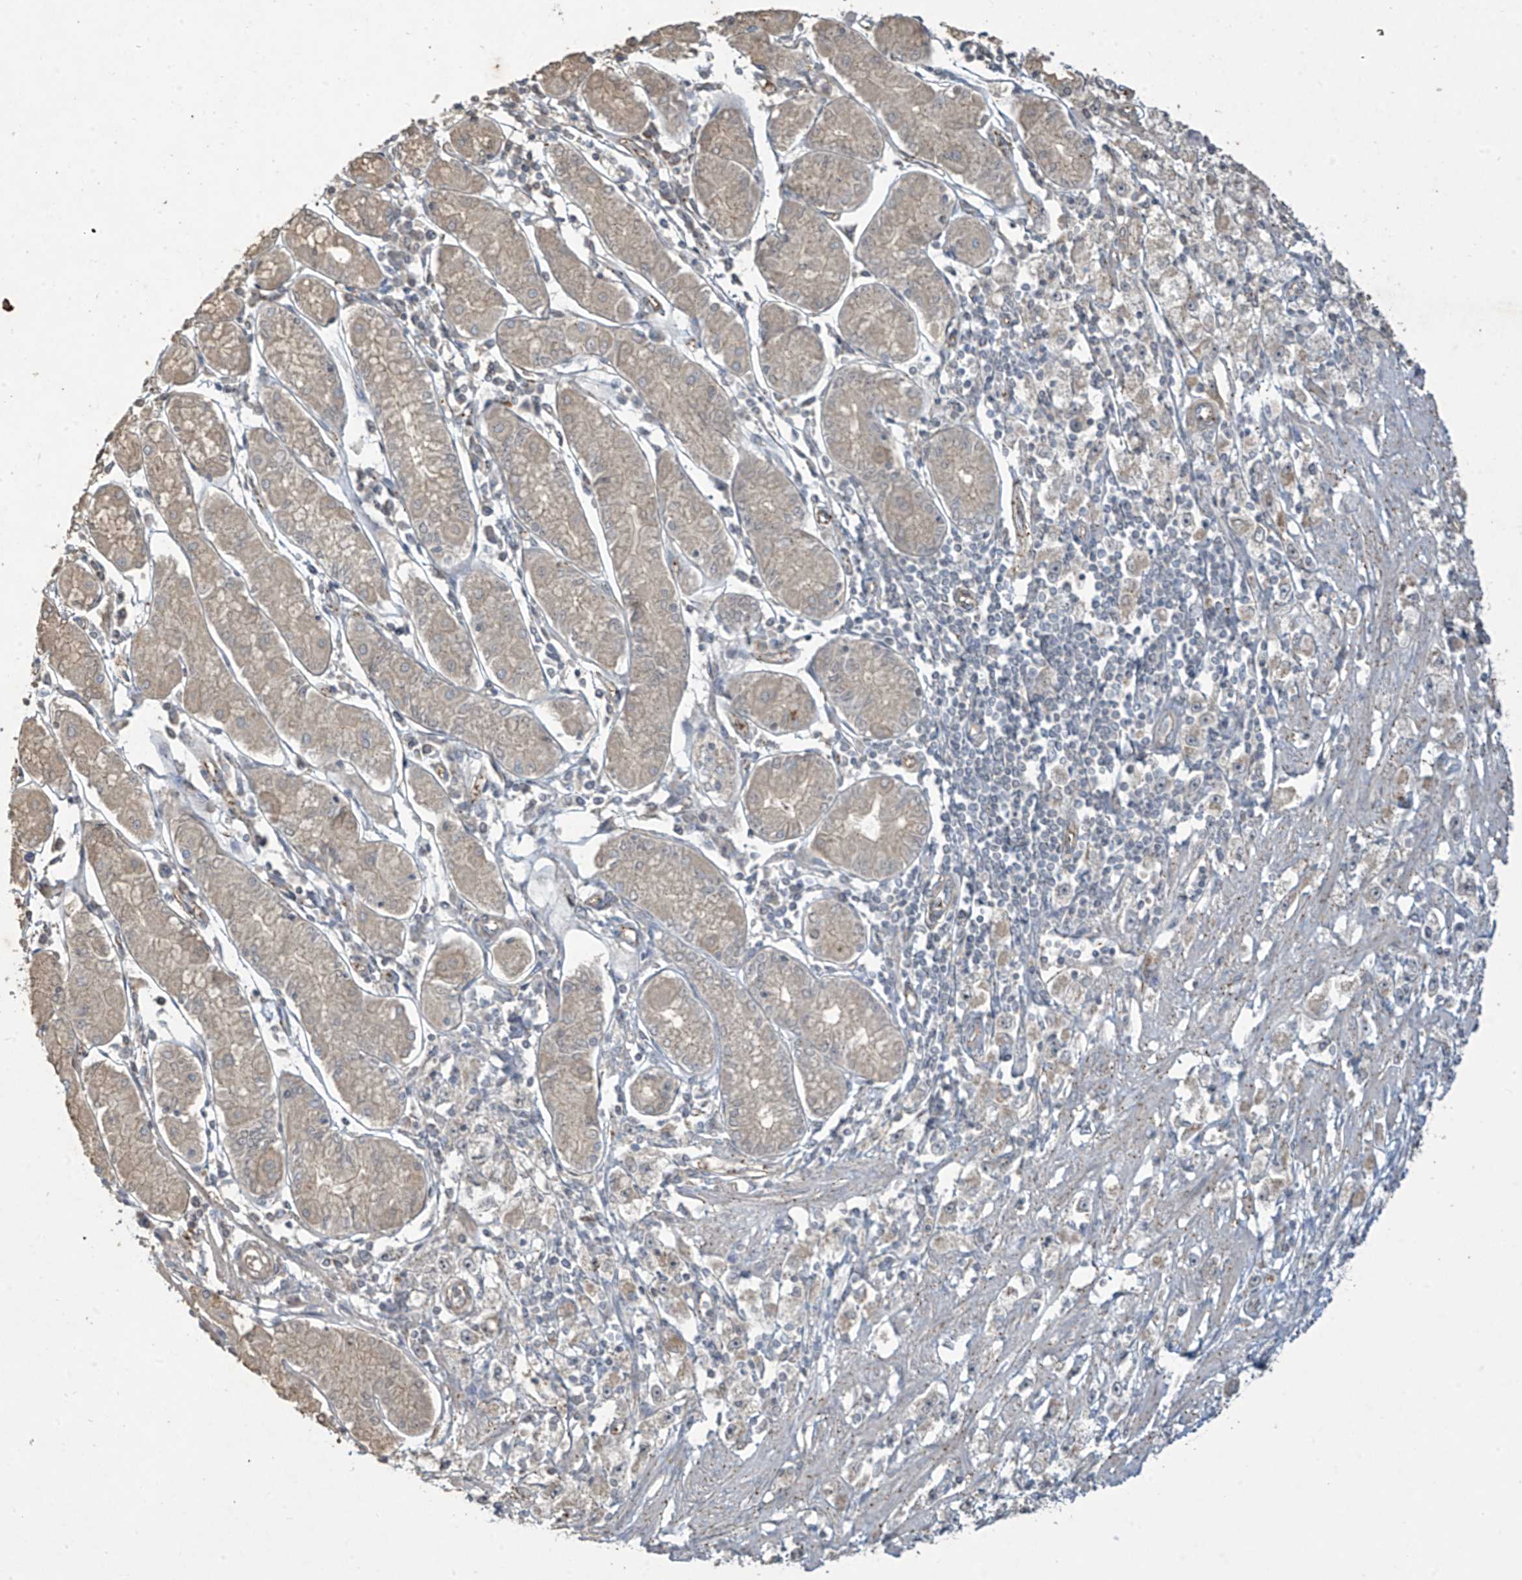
{"staining": {"intensity": "weak", "quantity": "<25%", "location": "cytoplasmic/membranous"}, "tissue": "stomach cancer", "cell_type": "Tumor cells", "image_type": "cancer", "snomed": [{"axis": "morphology", "description": "Adenocarcinoma, NOS"}, {"axis": "topography", "description": "Stomach"}], "caption": "This photomicrograph is of stomach adenocarcinoma stained with immunohistochemistry to label a protein in brown with the nuclei are counter-stained blue. There is no positivity in tumor cells. The staining is performed using DAB brown chromogen with nuclei counter-stained in using hematoxylin.", "gene": "DGKQ", "patient": {"sex": "female", "age": 59}}